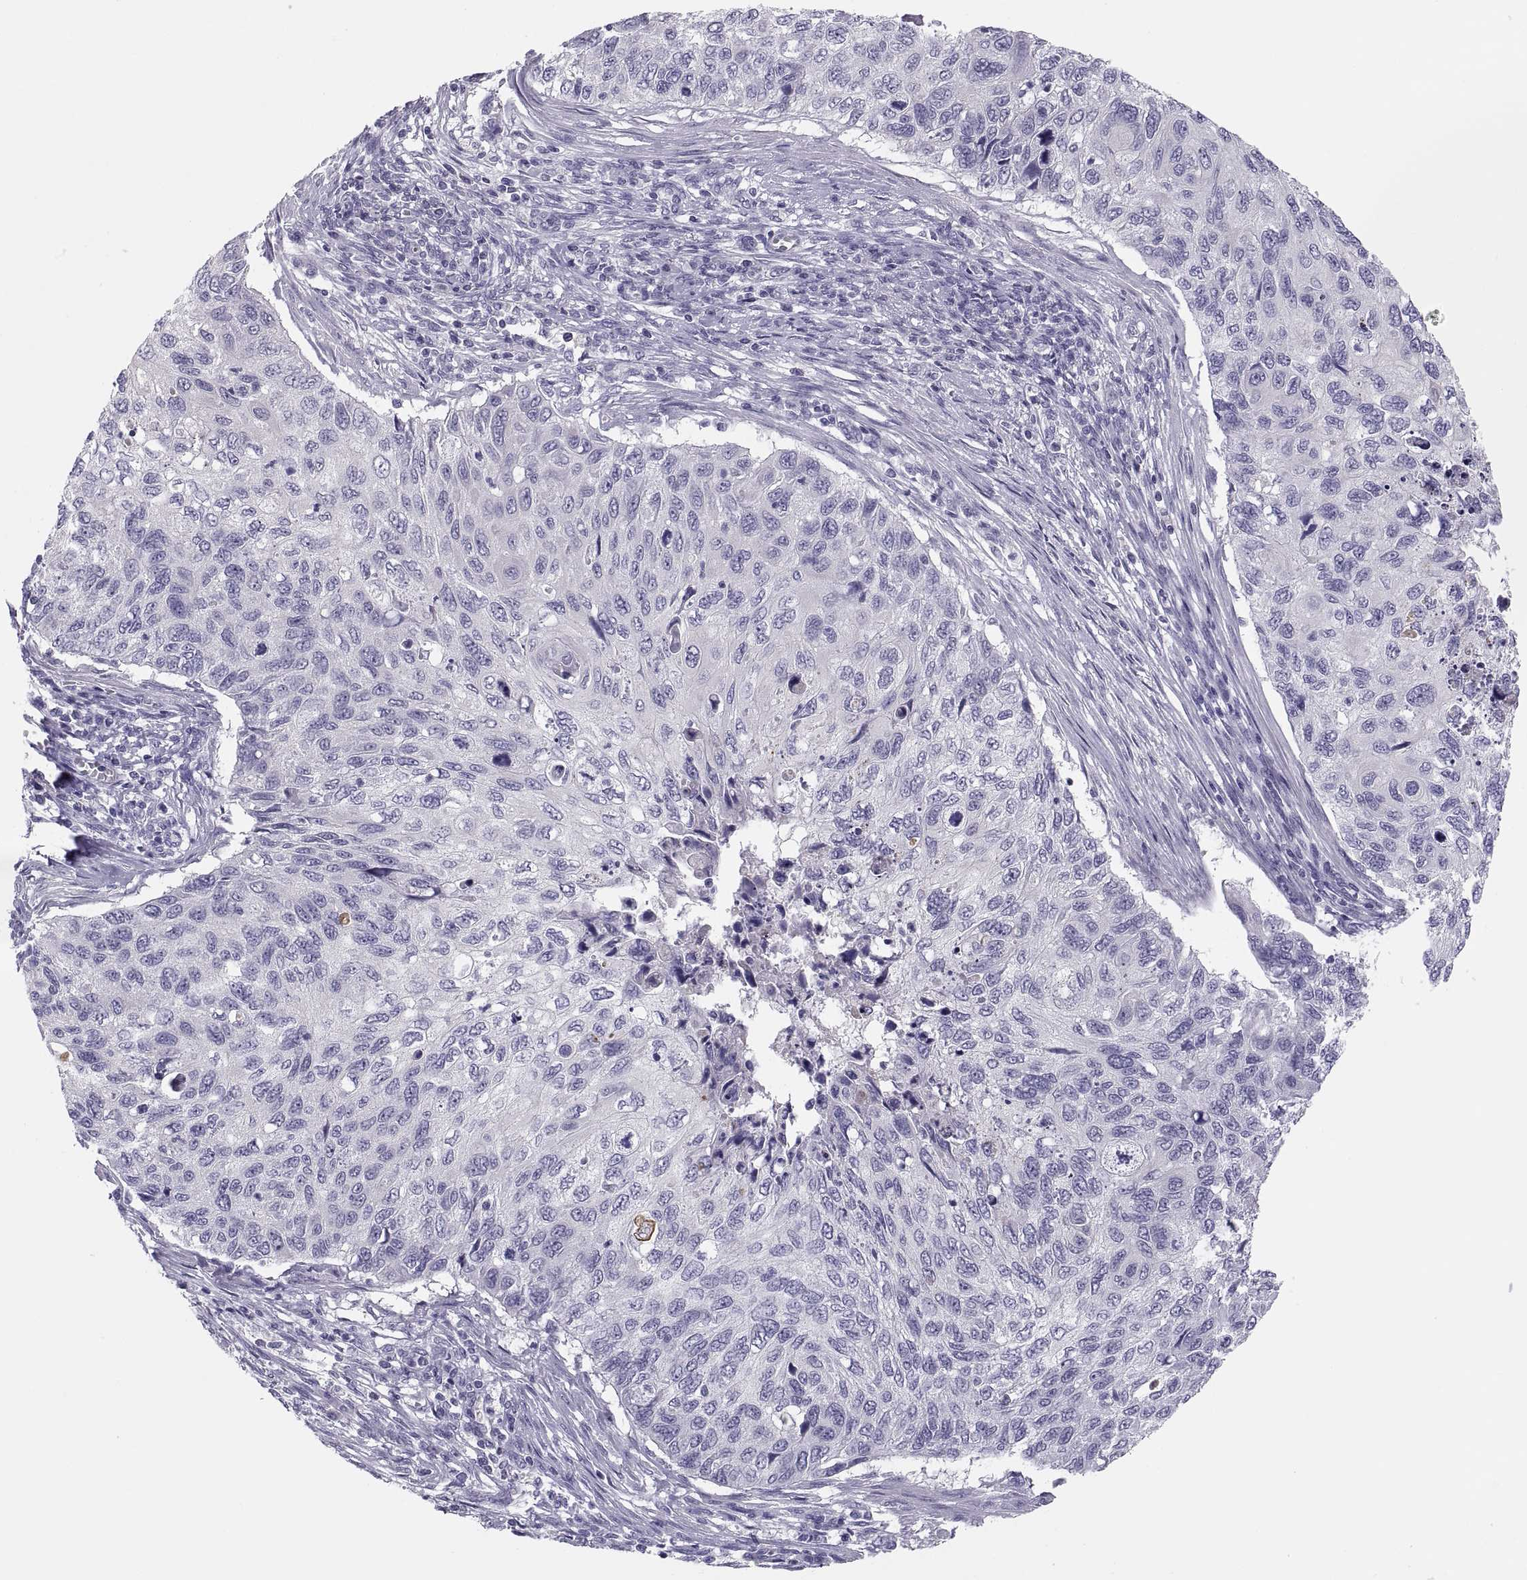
{"staining": {"intensity": "negative", "quantity": "none", "location": "none"}, "tissue": "cervical cancer", "cell_type": "Tumor cells", "image_type": "cancer", "snomed": [{"axis": "morphology", "description": "Squamous cell carcinoma, NOS"}, {"axis": "topography", "description": "Cervix"}], "caption": "Immunohistochemistry (IHC) image of neoplastic tissue: human cervical cancer stained with DAB displays no significant protein expression in tumor cells.", "gene": "MAGEB2", "patient": {"sex": "female", "age": 70}}